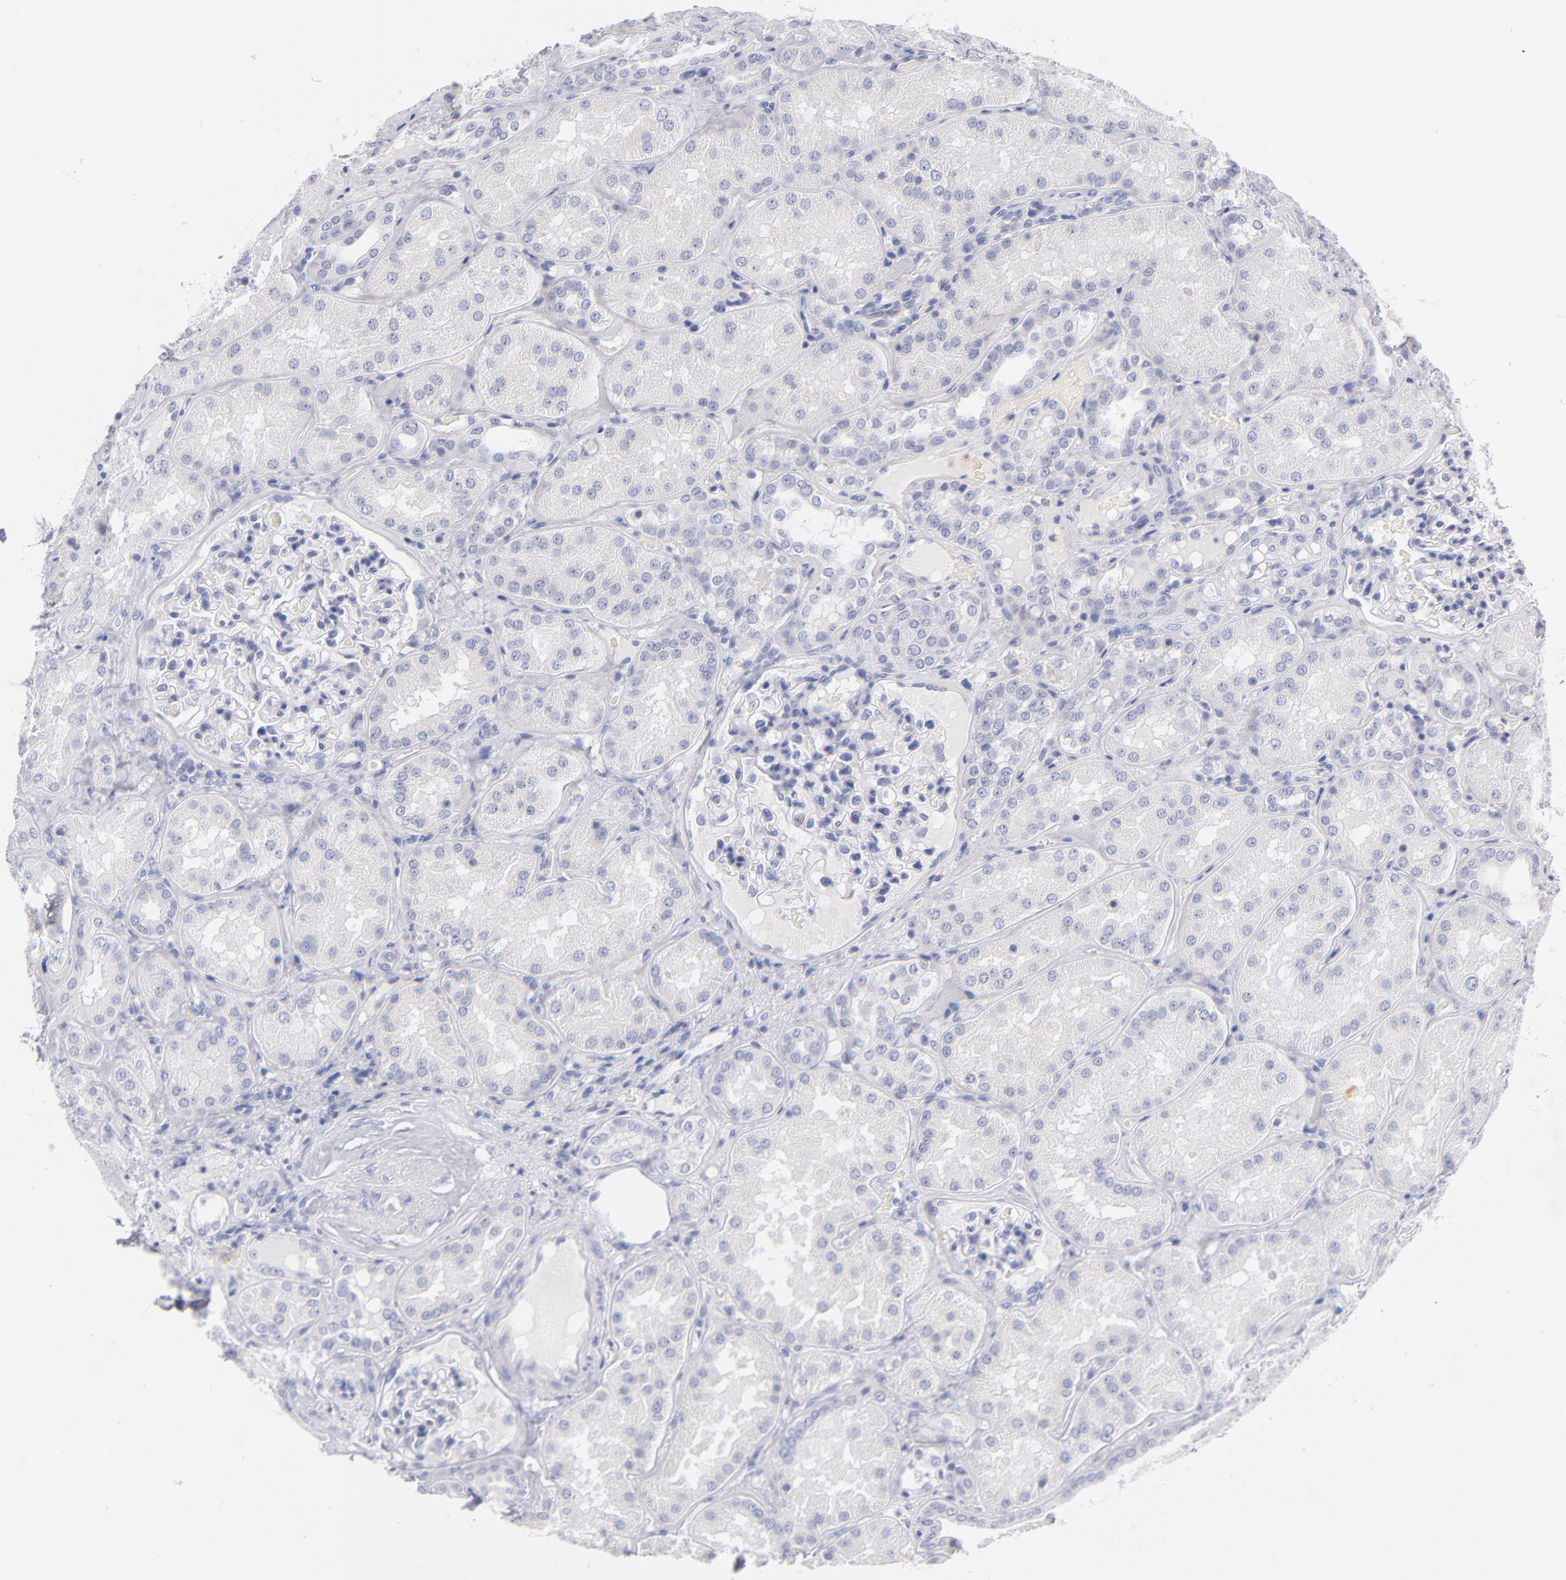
{"staining": {"intensity": "negative", "quantity": "none", "location": "none"}, "tissue": "kidney", "cell_type": "Cells in glomeruli", "image_type": "normal", "snomed": [{"axis": "morphology", "description": "Normal tissue, NOS"}, {"axis": "topography", "description": "Kidney"}], "caption": "DAB immunohistochemical staining of normal human kidney reveals no significant expression in cells in glomeruli.", "gene": "KHNYN", "patient": {"sex": "female", "age": 56}}